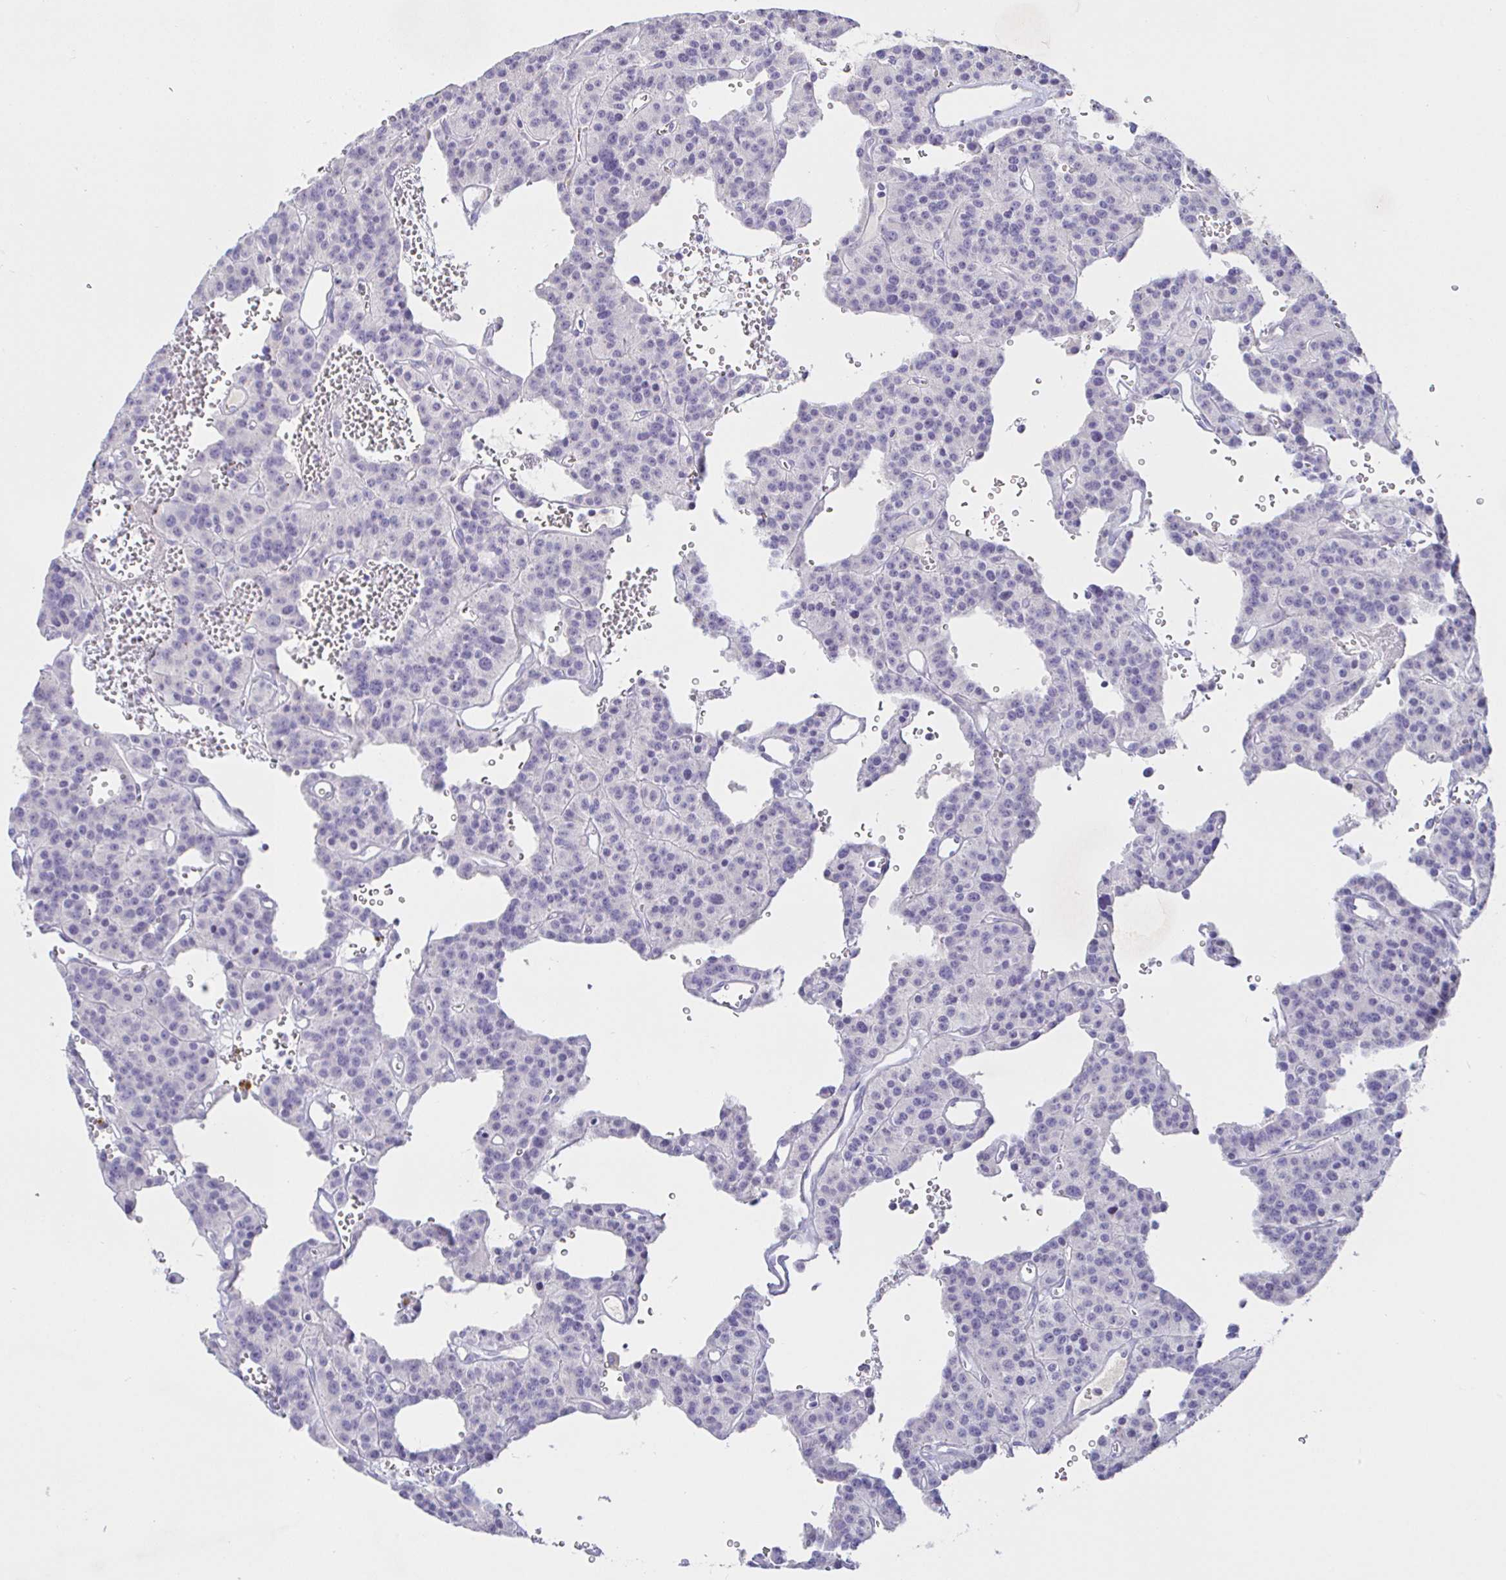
{"staining": {"intensity": "negative", "quantity": "none", "location": "none"}, "tissue": "carcinoid", "cell_type": "Tumor cells", "image_type": "cancer", "snomed": [{"axis": "morphology", "description": "Carcinoid, malignant, NOS"}, {"axis": "topography", "description": "Lung"}], "caption": "High magnification brightfield microscopy of carcinoid (malignant) stained with DAB (3,3'-diaminobenzidine) (brown) and counterstained with hematoxylin (blue): tumor cells show no significant staining.", "gene": "SAA4", "patient": {"sex": "female", "age": 71}}